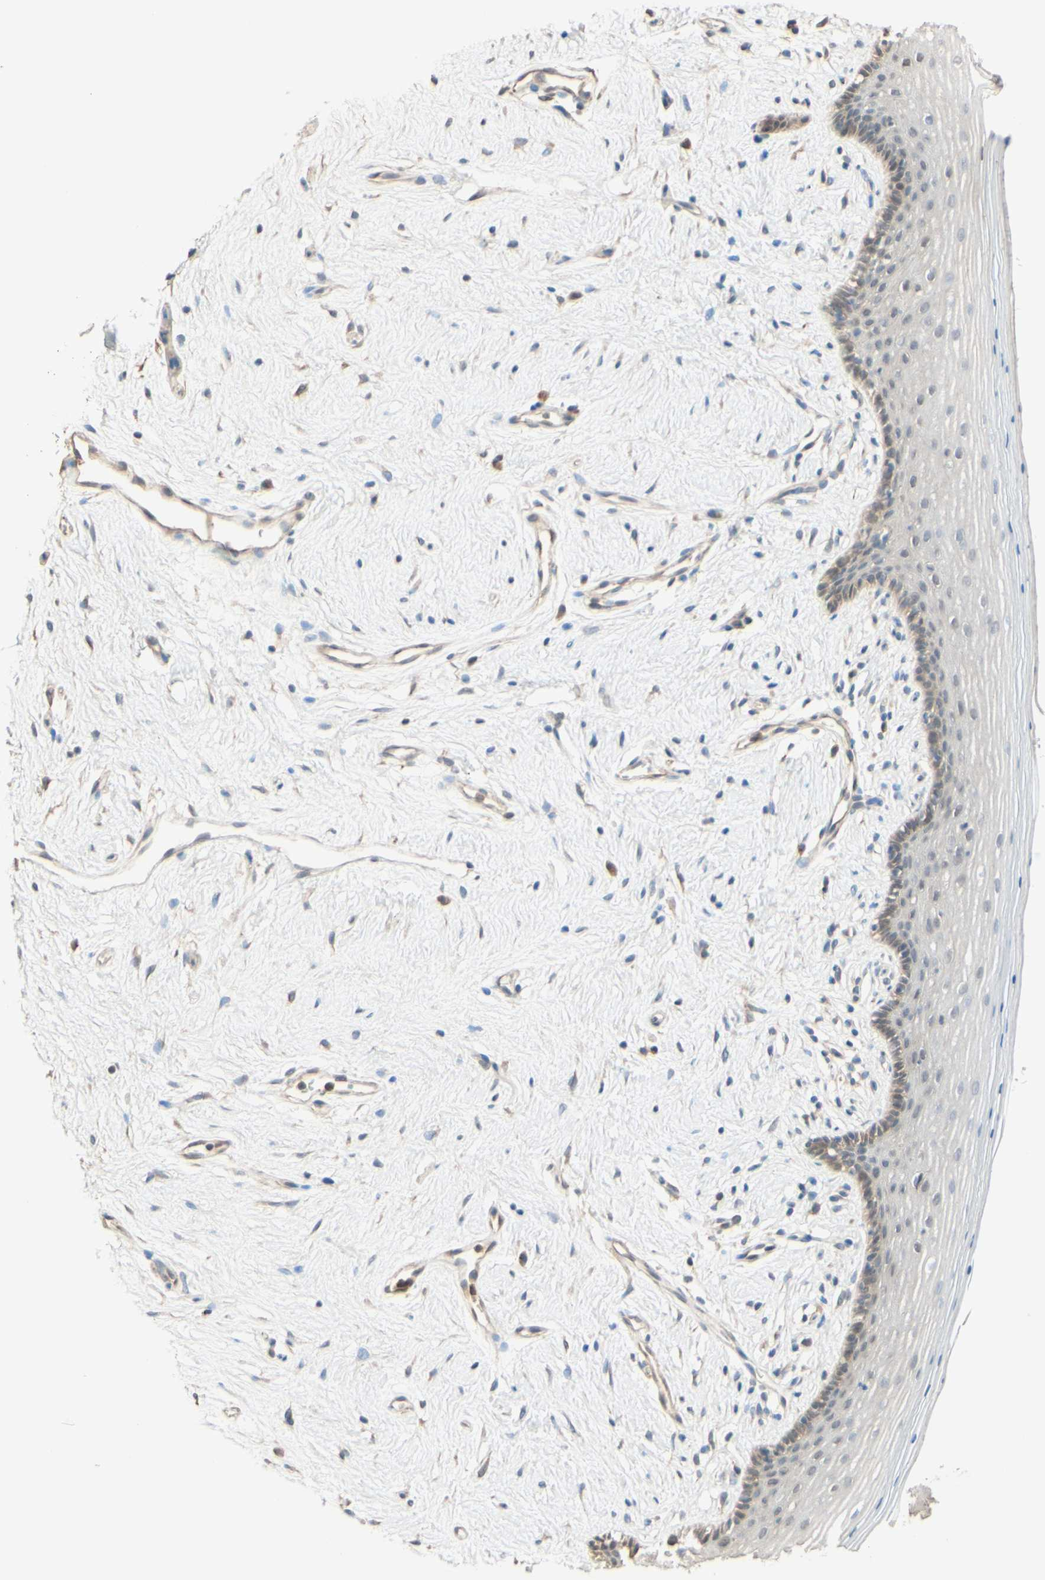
{"staining": {"intensity": "weak", "quantity": "<25%", "location": "cytoplasmic/membranous"}, "tissue": "vagina", "cell_type": "Squamous epithelial cells", "image_type": "normal", "snomed": [{"axis": "morphology", "description": "Normal tissue, NOS"}, {"axis": "topography", "description": "Vagina"}], "caption": "IHC histopathology image of benign vagina: human vagina stained with DAB exhibits no significant protein positivity in squamous epithelial cells.", "gene": "SMIM19", "patient": {"sex": "female", "age": 44}}